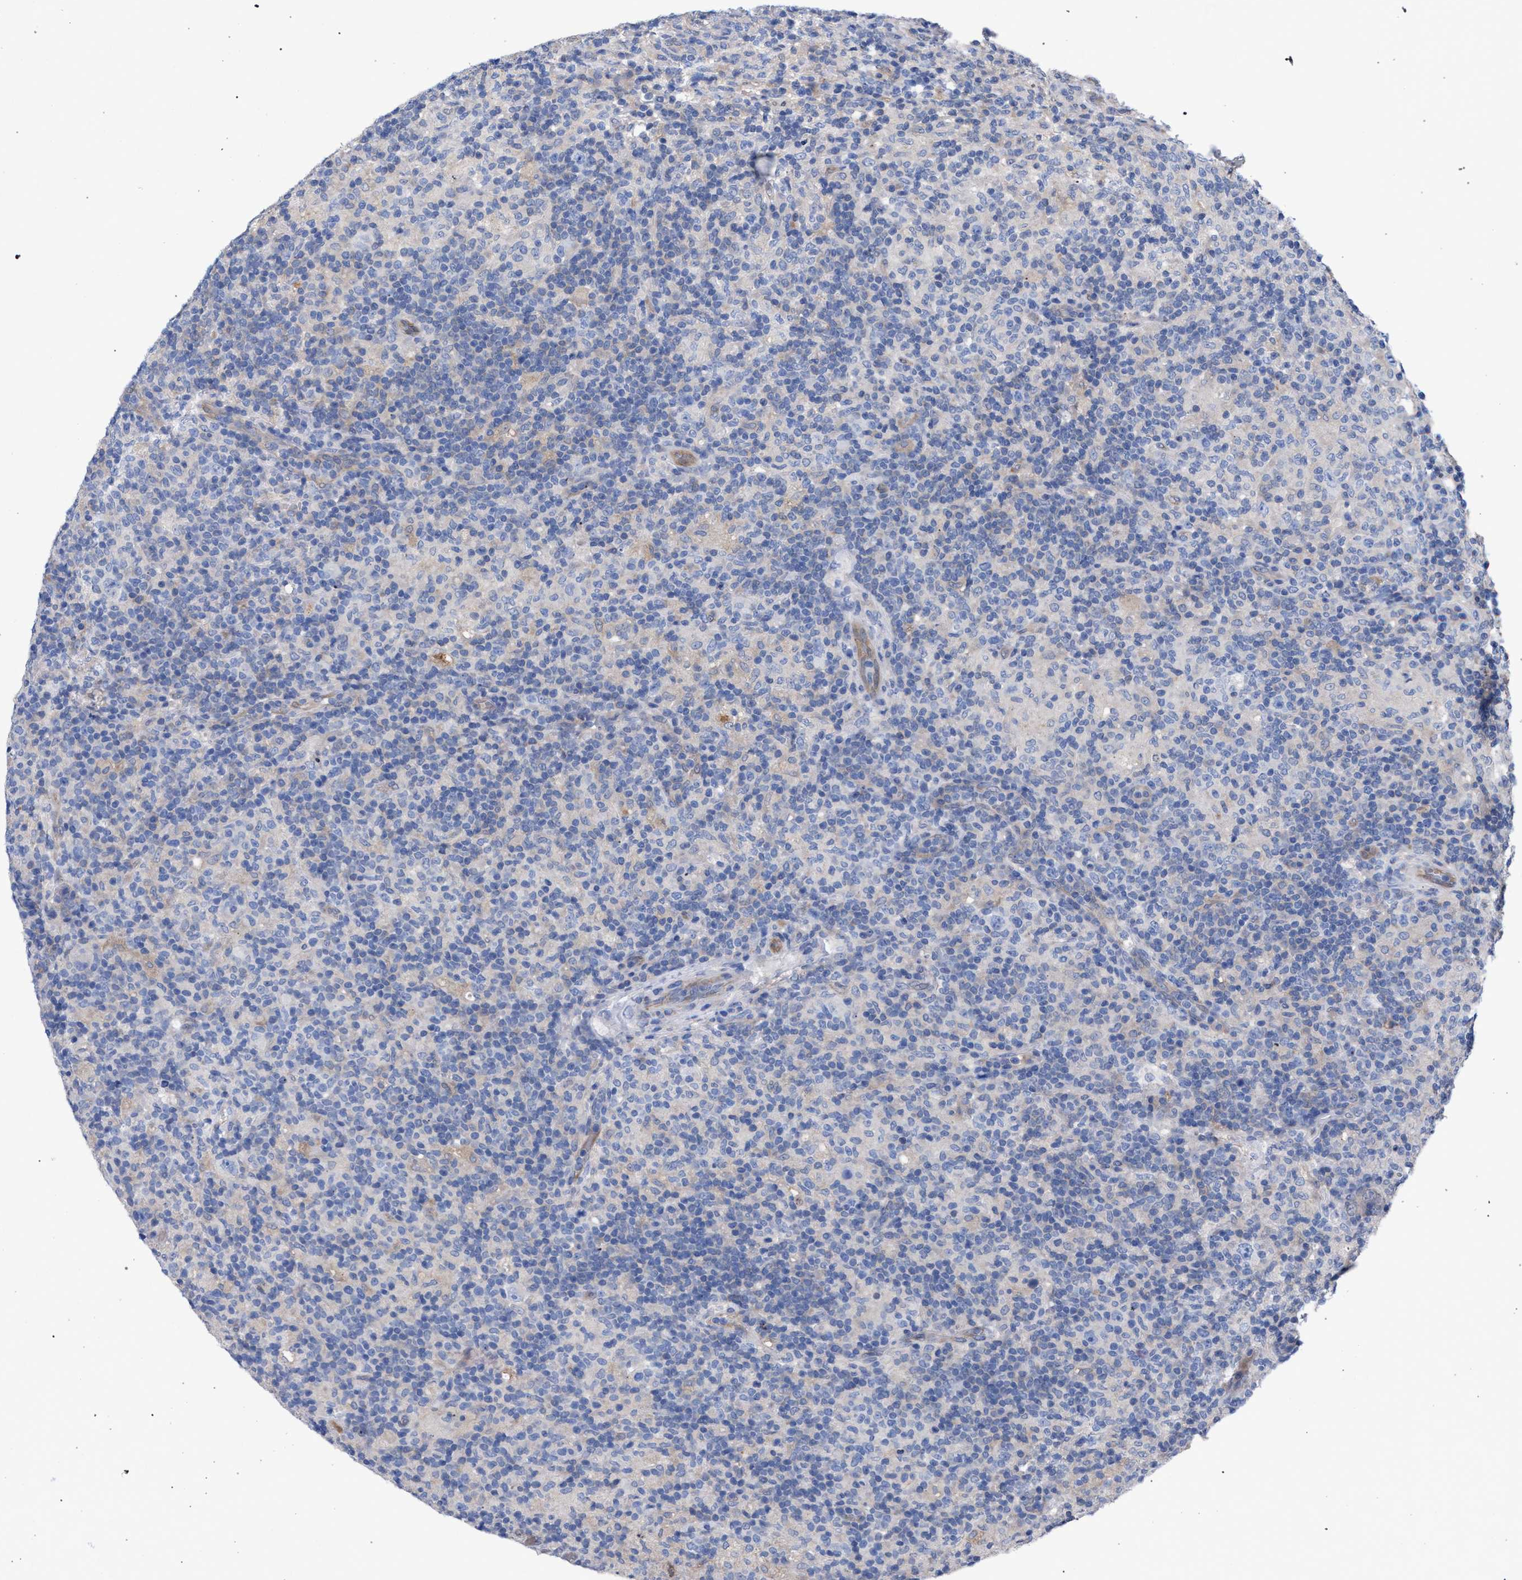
{"staining": {"intensity": "negative", "quantity": "none", "location": "none"}, "tissue": "lymphoma", "cell_type": "Tumor cells", "image_type": "cancer", "snomed": [{"axis": "morphology", "description": "Hodgkin's disease, NOS"}, {"axis": "topography", "description": "Lymph node"}], "caption": "This is a histopathology image of IHC staining of lymphoma, which shows no staining in tumor cells.", "gene": "GMPR", "patient": {"sex": "male", "age": 70}}